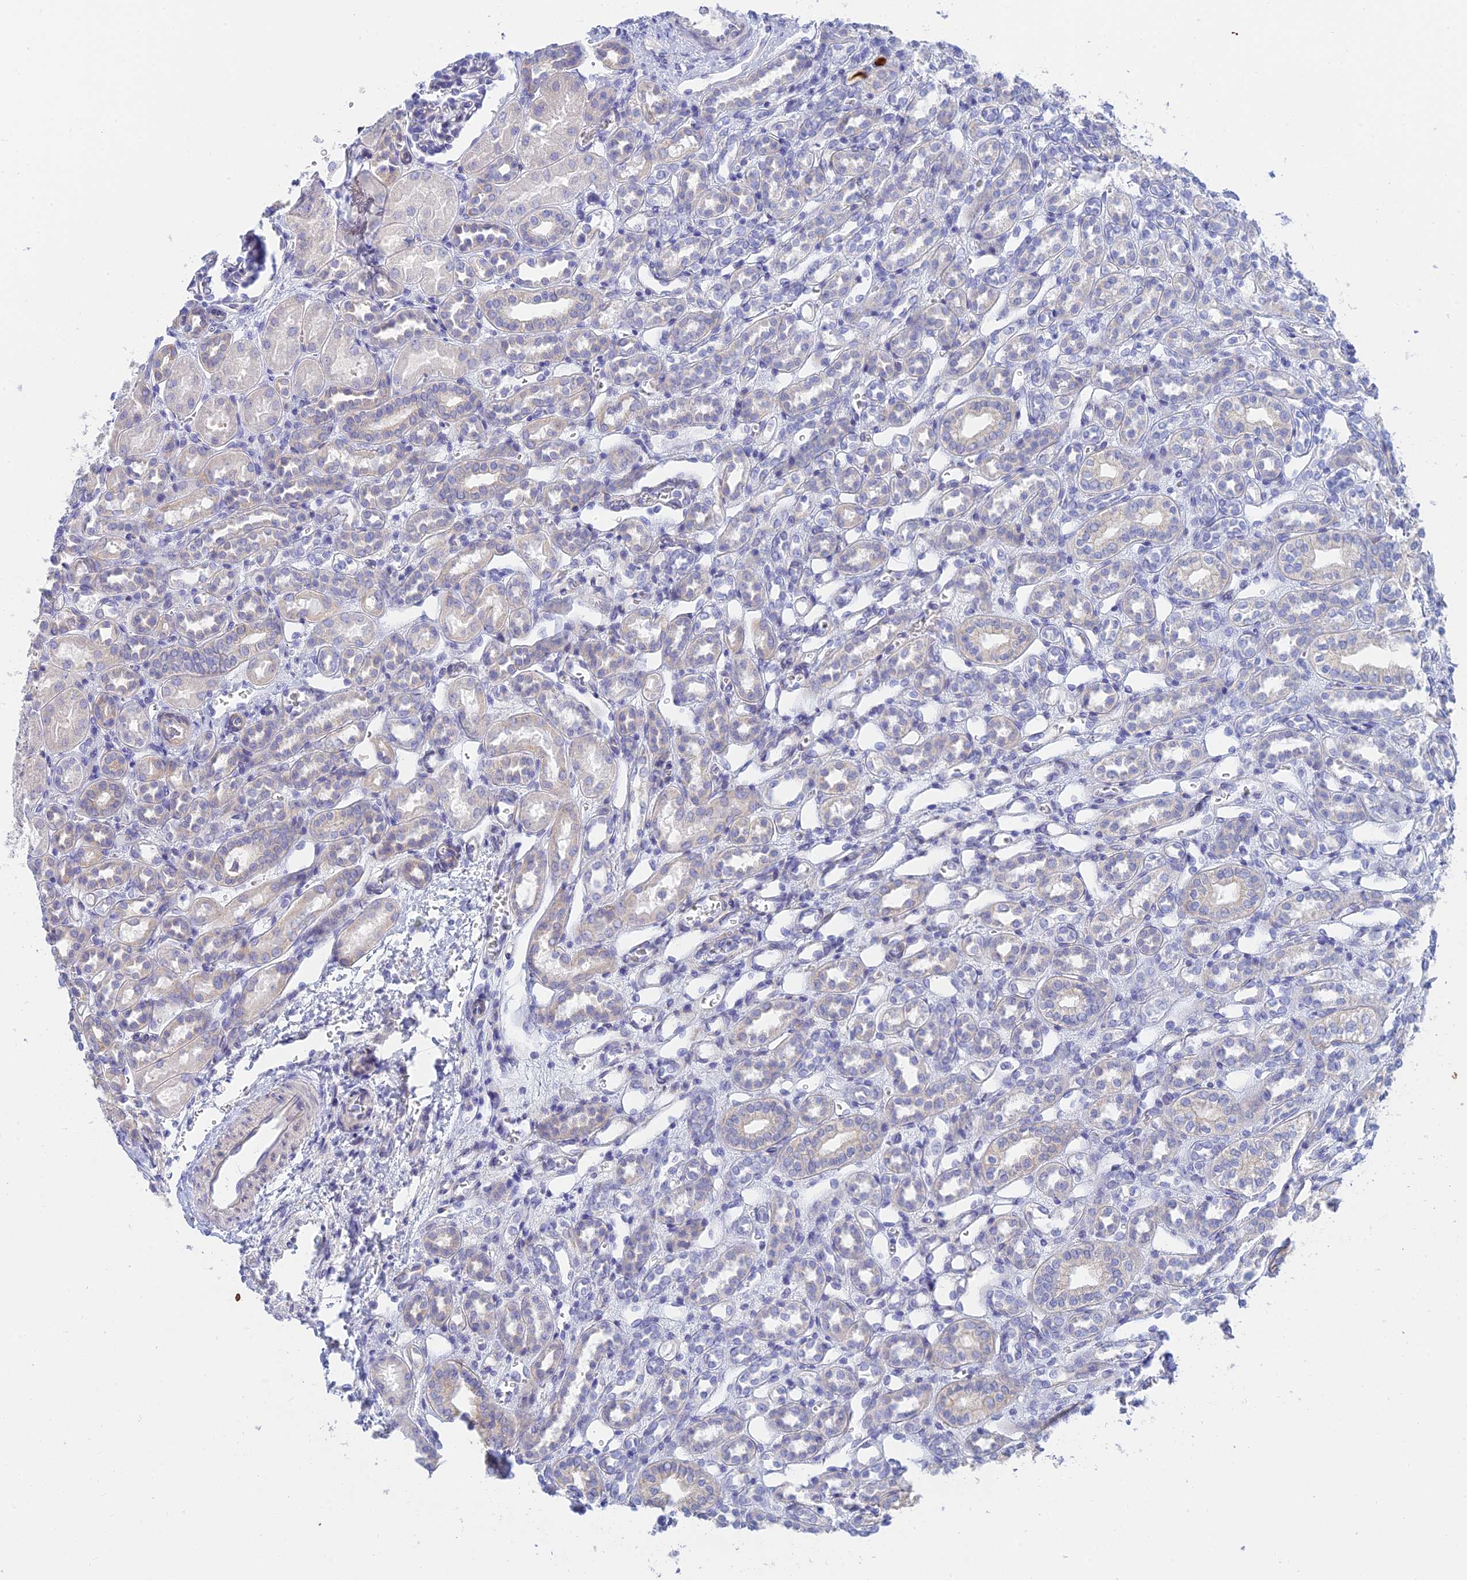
{"staining": {"intensity": "negative", "quantity": "none", "location": "none"}, "tissue": "kidney", "cell_type": "Cells in glomeruli", "image_type": "normal", "snomed": [{"axis": "morphology", "description": "Normal tissue, NOS"}, {"axis": "morphology", "description": "Neoplasm, malignant, NOS"}, {"axis": "topography", "description": "Kidney"}], "caption": "Immunohistochemical staining of benign human kidney exhibits no significant positivity in cells in glomeruli.", "gene": "CEP152", "patient": {"sex": "female", "age": 1}}